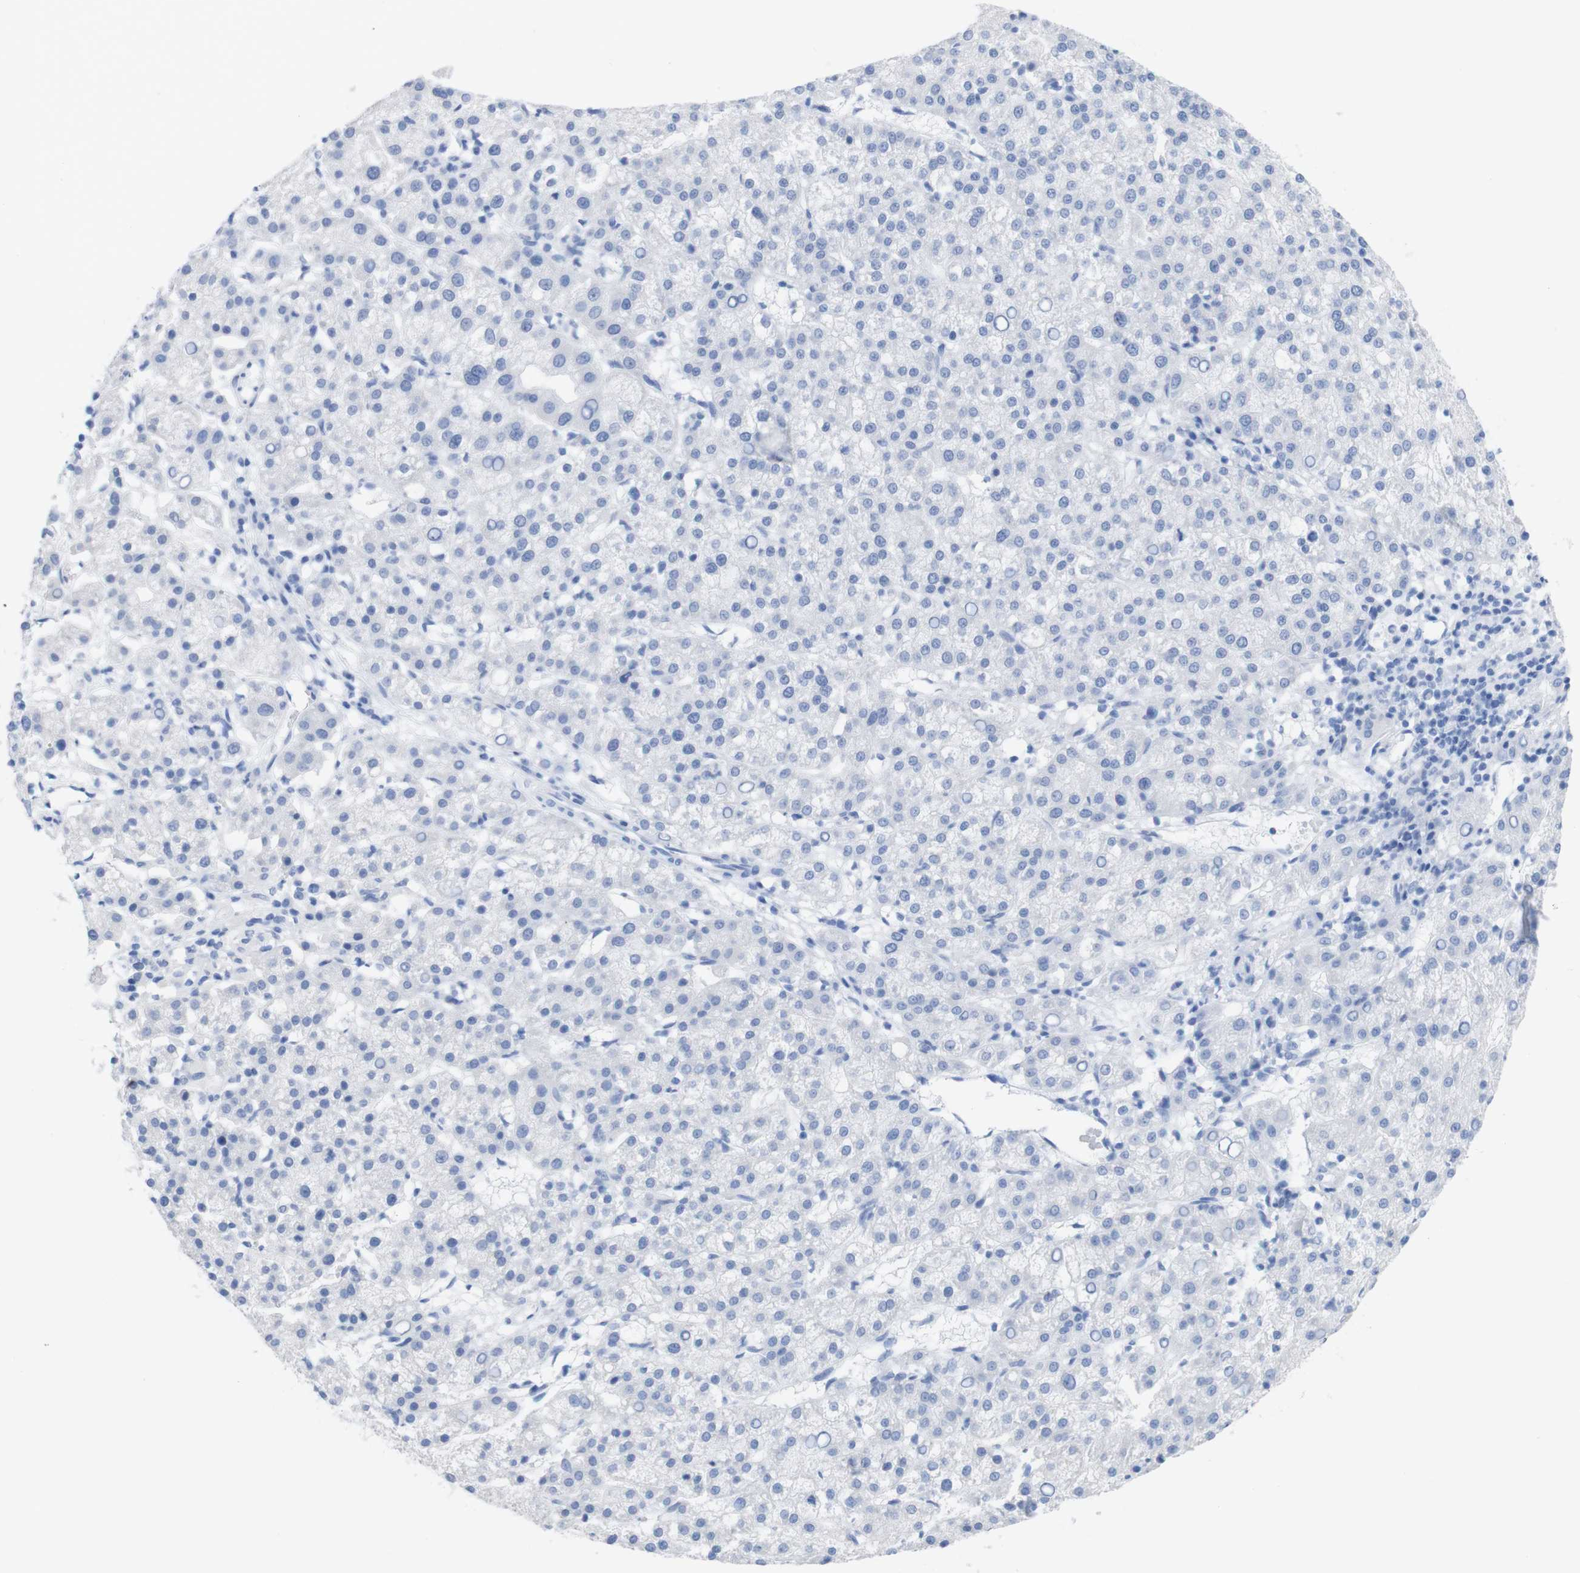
{"staining": {"intensity": "negative", "quantity": "none", "location": "none"}, "tissue": "liver cancer", "cell_type": "Tumor cells", "image_type": "cancer", "snomed": [{"axis": "morphology", "description": "Carcinoma, Hepatocellular, NOS"}, {"axis": "topography", "description": "Liver"}], "caption": "Tumor cells are negative for brown protein staining in liver cancer (hepatocellular carcinoma).", "gene": "PNMA1", "patient": {"sex": "female", "age": 58}}